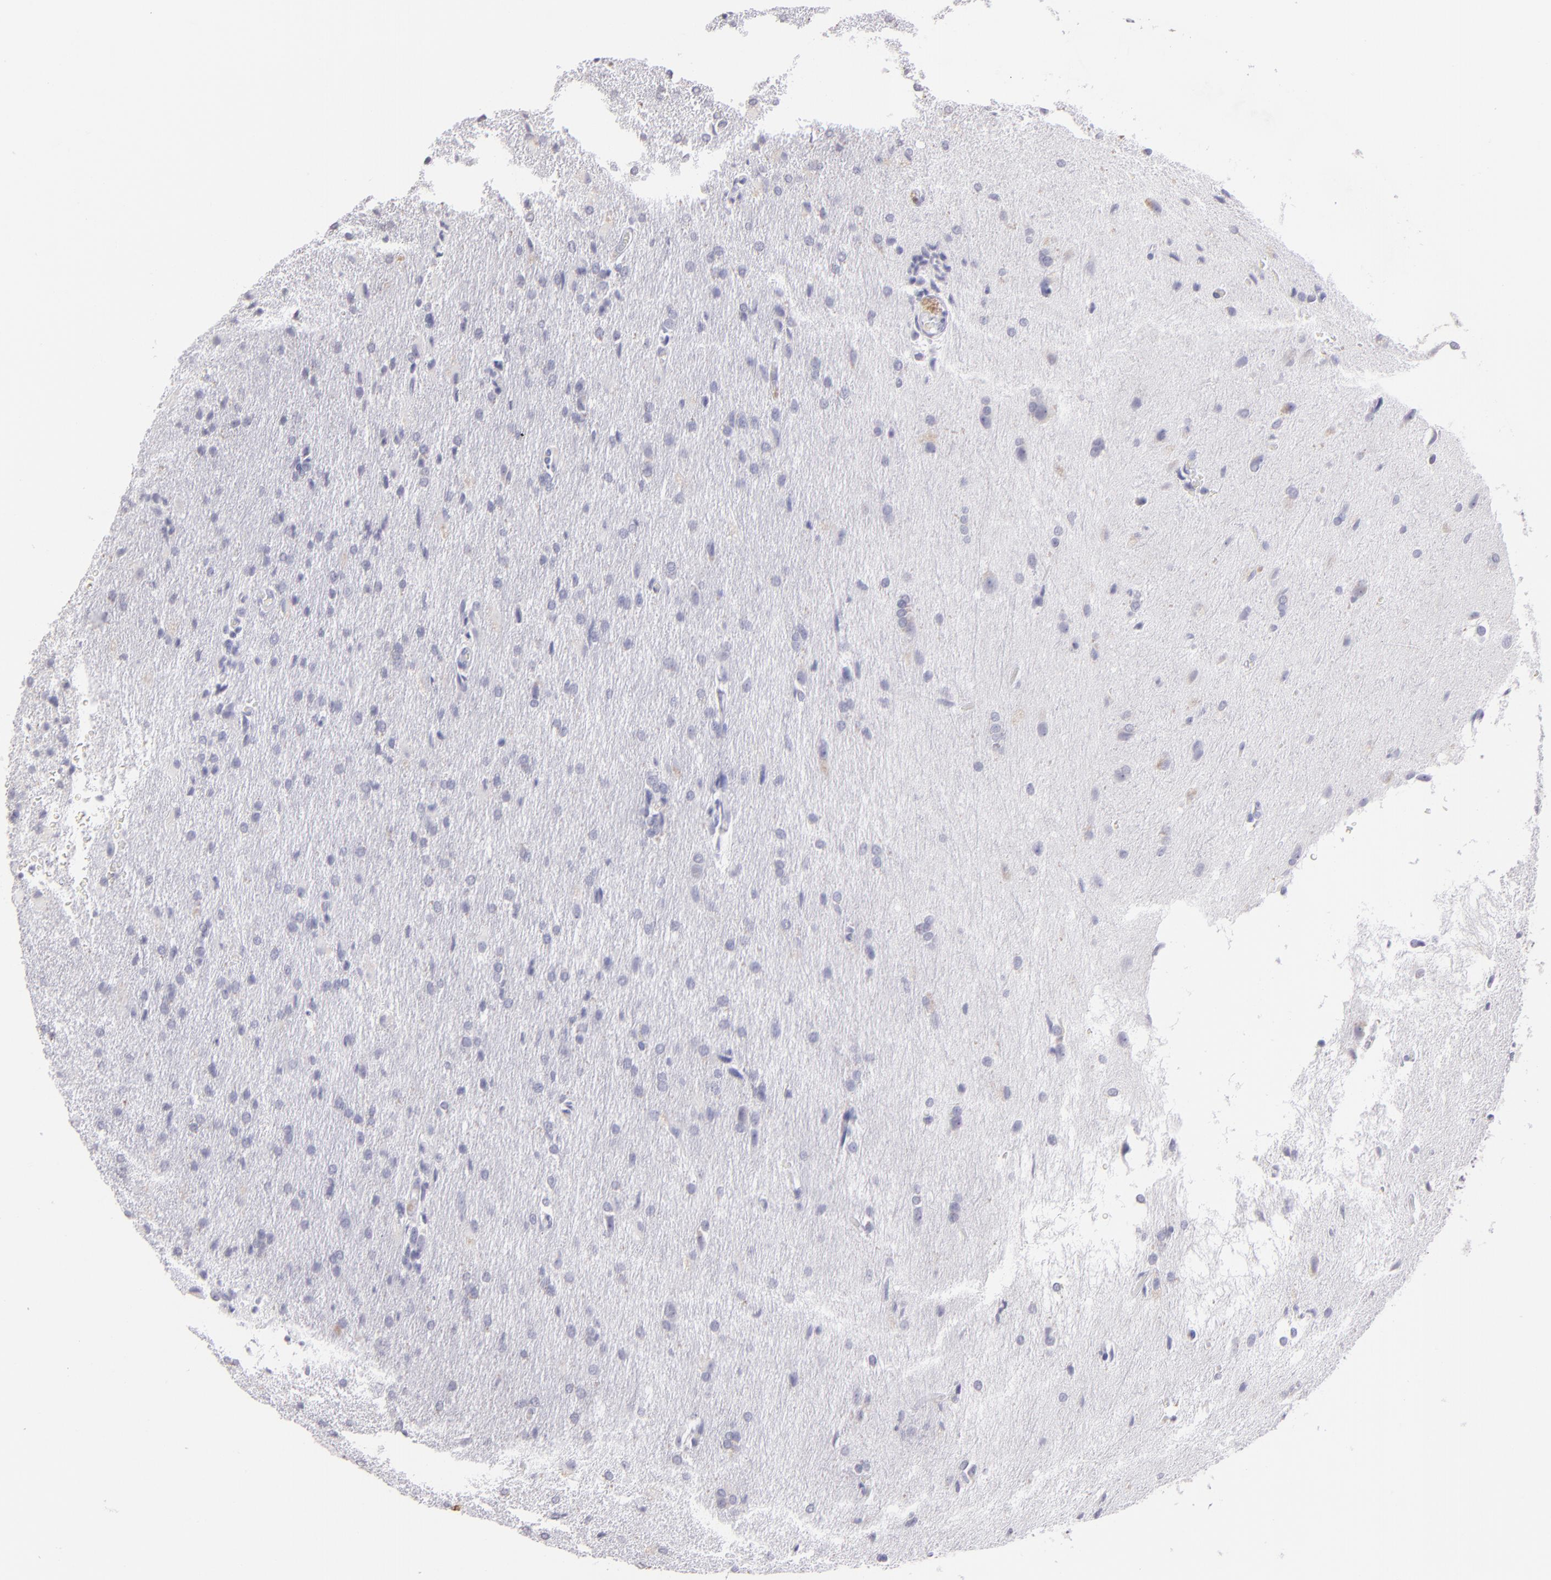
{"staining": {"intensity": "negative", "quantity": "none", "location": "none"}, "tissue": "glioma", "cell_type": "Tumor cells", "image_type": "cancer", "snomed": [{"axis": "morphology", "description": "Glioma, malignant, High grade"}, {"axis": "topography", "description": "Brain"}], "caption": "This photomicrograph is of high-grade glioma (malignant) stained with immunohistochemistry (IHC) to label a protein in brown with the nuclei are counter-stained blue. There is no staining in tumor cells. Brightfield microscopy of IHC stained with DAB (brown) and hematoxylin (blue), captured at high magnification.", "gene": "IL2RA", "patient": {"sex": "male", "age": 68}}